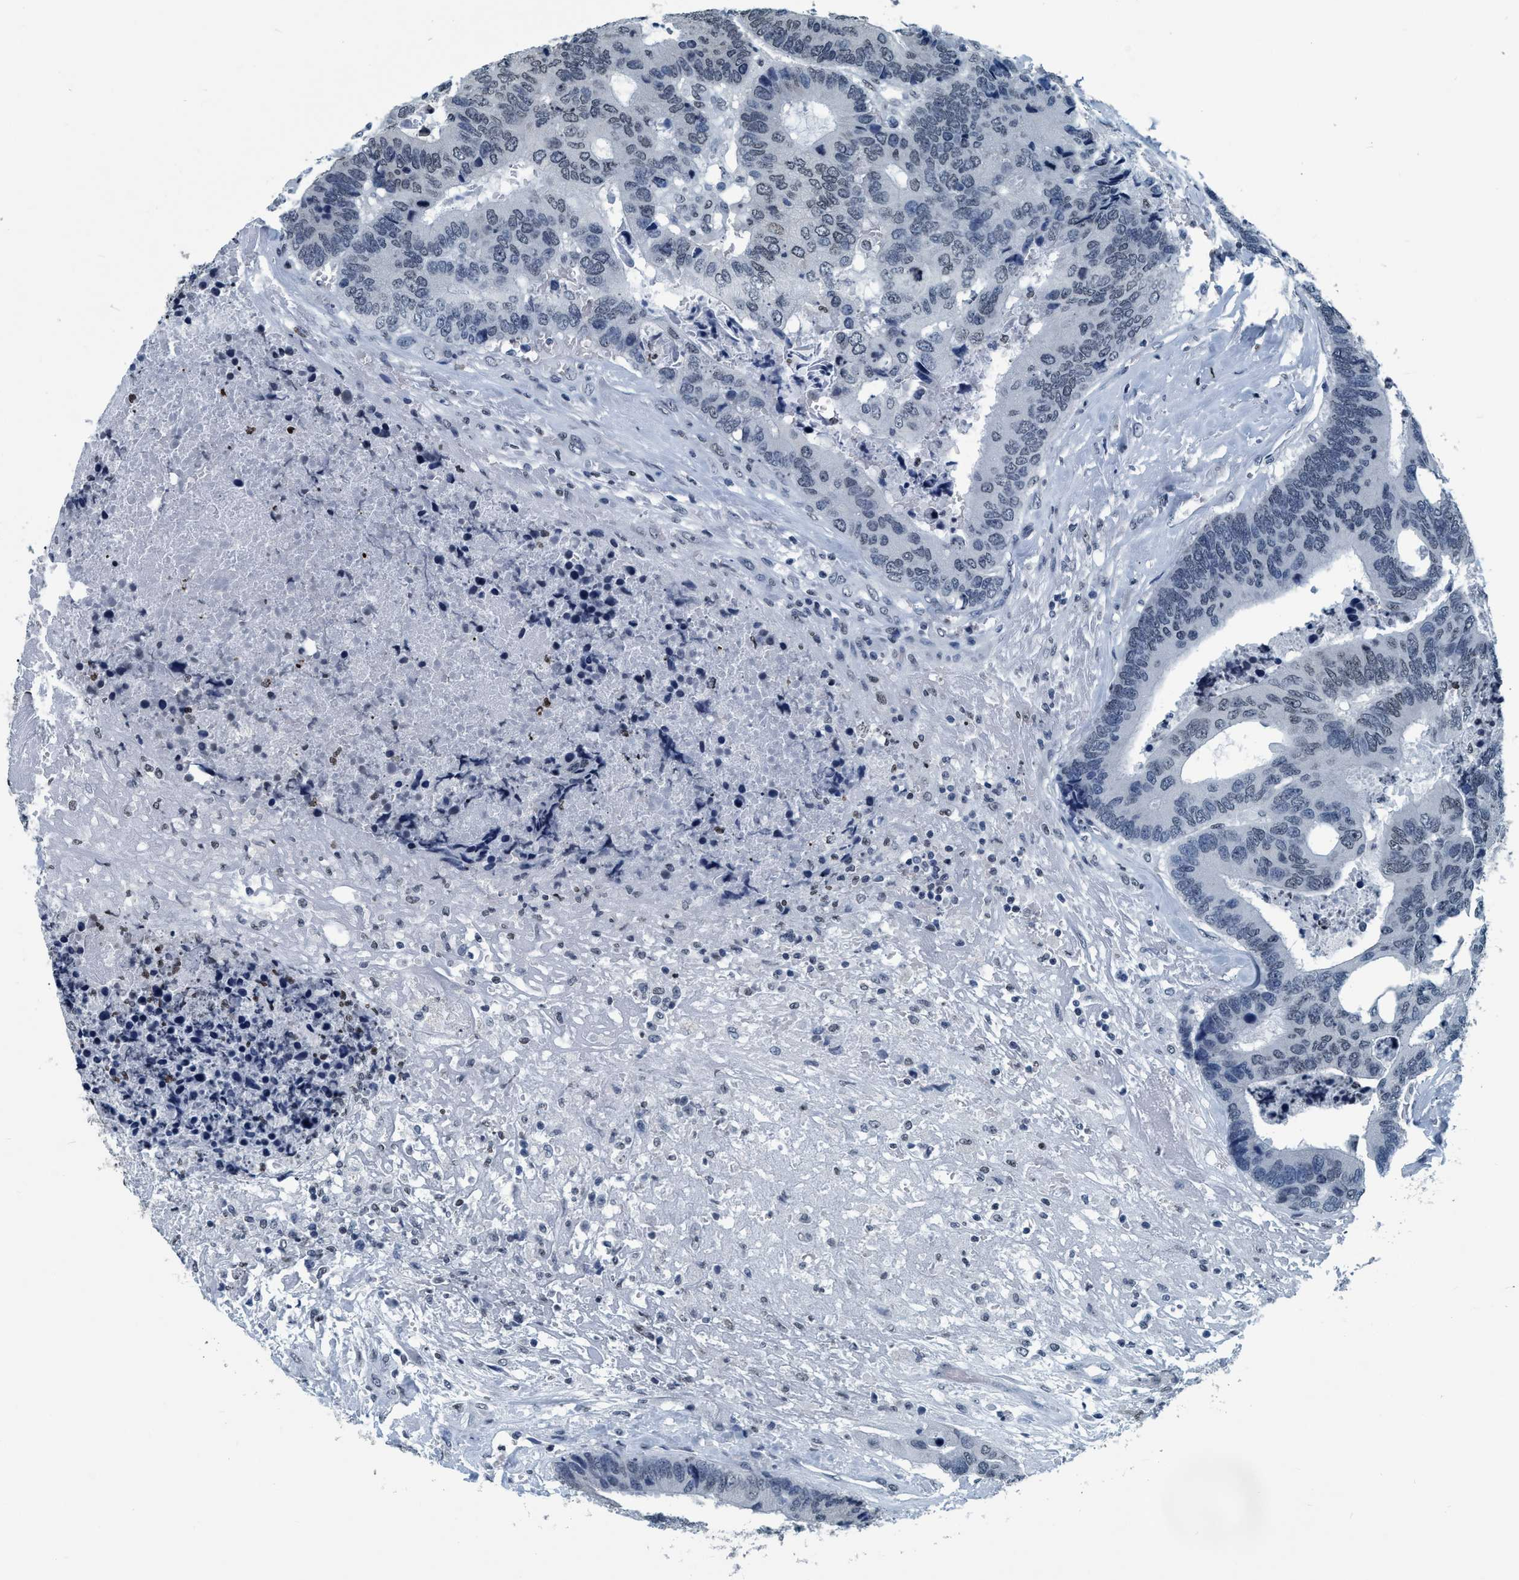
{"staining": {"intensity": "weak", "quantity": "<25%", "location": "nuclear"}, "tissue": "colorectal cancer", "cell_type": "Tumor cells", "image_type": "cancer", "snomed": [{"axis": "morphology", "description": "Adenocarcinoma, NOS"}, {"axis": "topography", "description": "Rectum"}], "caption": "DAB immunohistochemical staining of colorectal cancer (adenocarcinoma) exhibits no significant expression in tumor cells.", "gene": "CCNE2", "patient": {"sex": "male", "age": 55}}